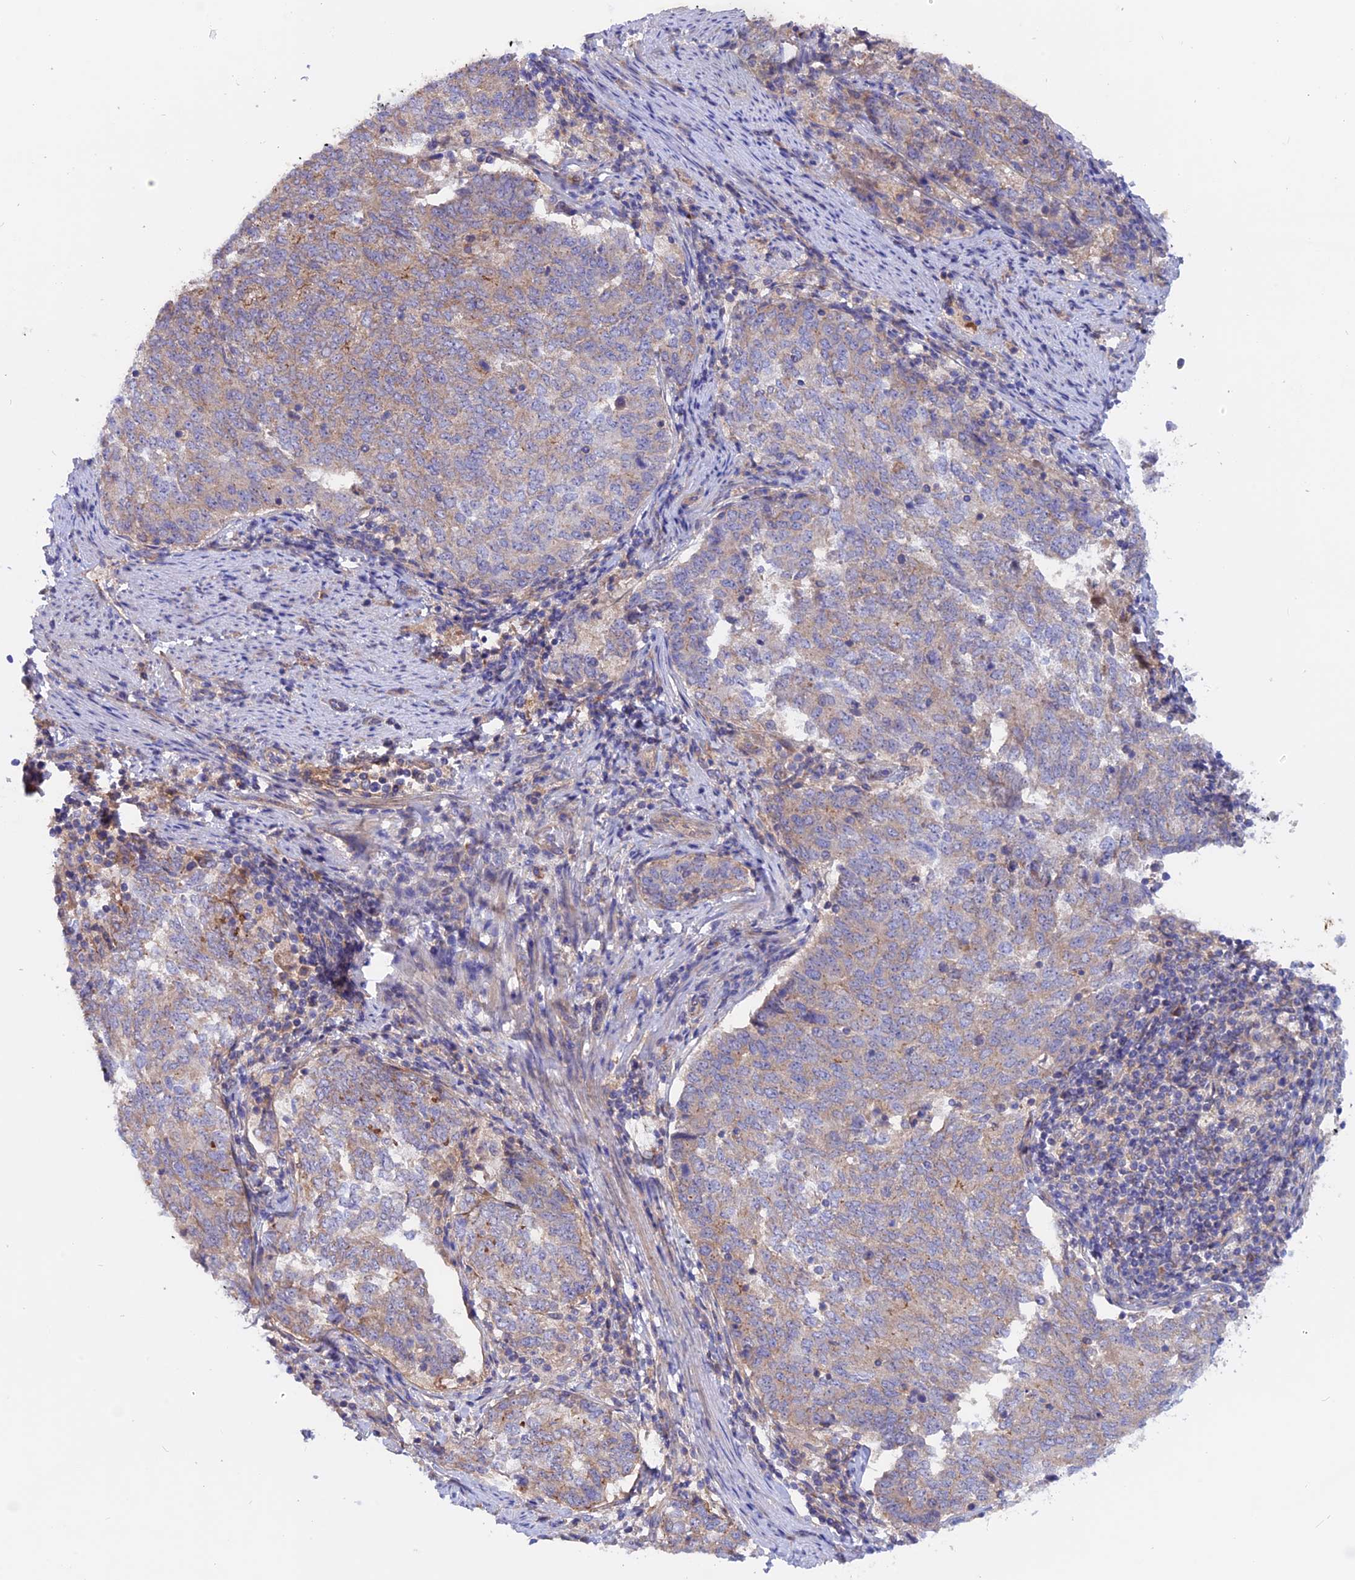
{"staining": {"intensity": "moderate", "quantity": "25%-75%", "location": "cytoplasmic/membranous"}, "tissue": "endometrial cancer", "cell_type": "Tumor cells", "image_type": "cancer", "snomed": [{"axis": "morphology", "description": "Adenocarcinoma, NOS"}, {"axis": "topography", "description": "Endometrium"}], "caption": "High-magnification brightfield microscopy of endometrial adenocarcinoma stained with DAB (brown) and counterstained with hematoxylin (blue). tumor cells exhibit moderate cytoplasmic/membranous positivity is seen in about25%-75% of cells. The protein is shown in brown color, while the nuclei are stained blue.", "gene": "HYCC1", "patient": {"sex": "female", "age": 80}}